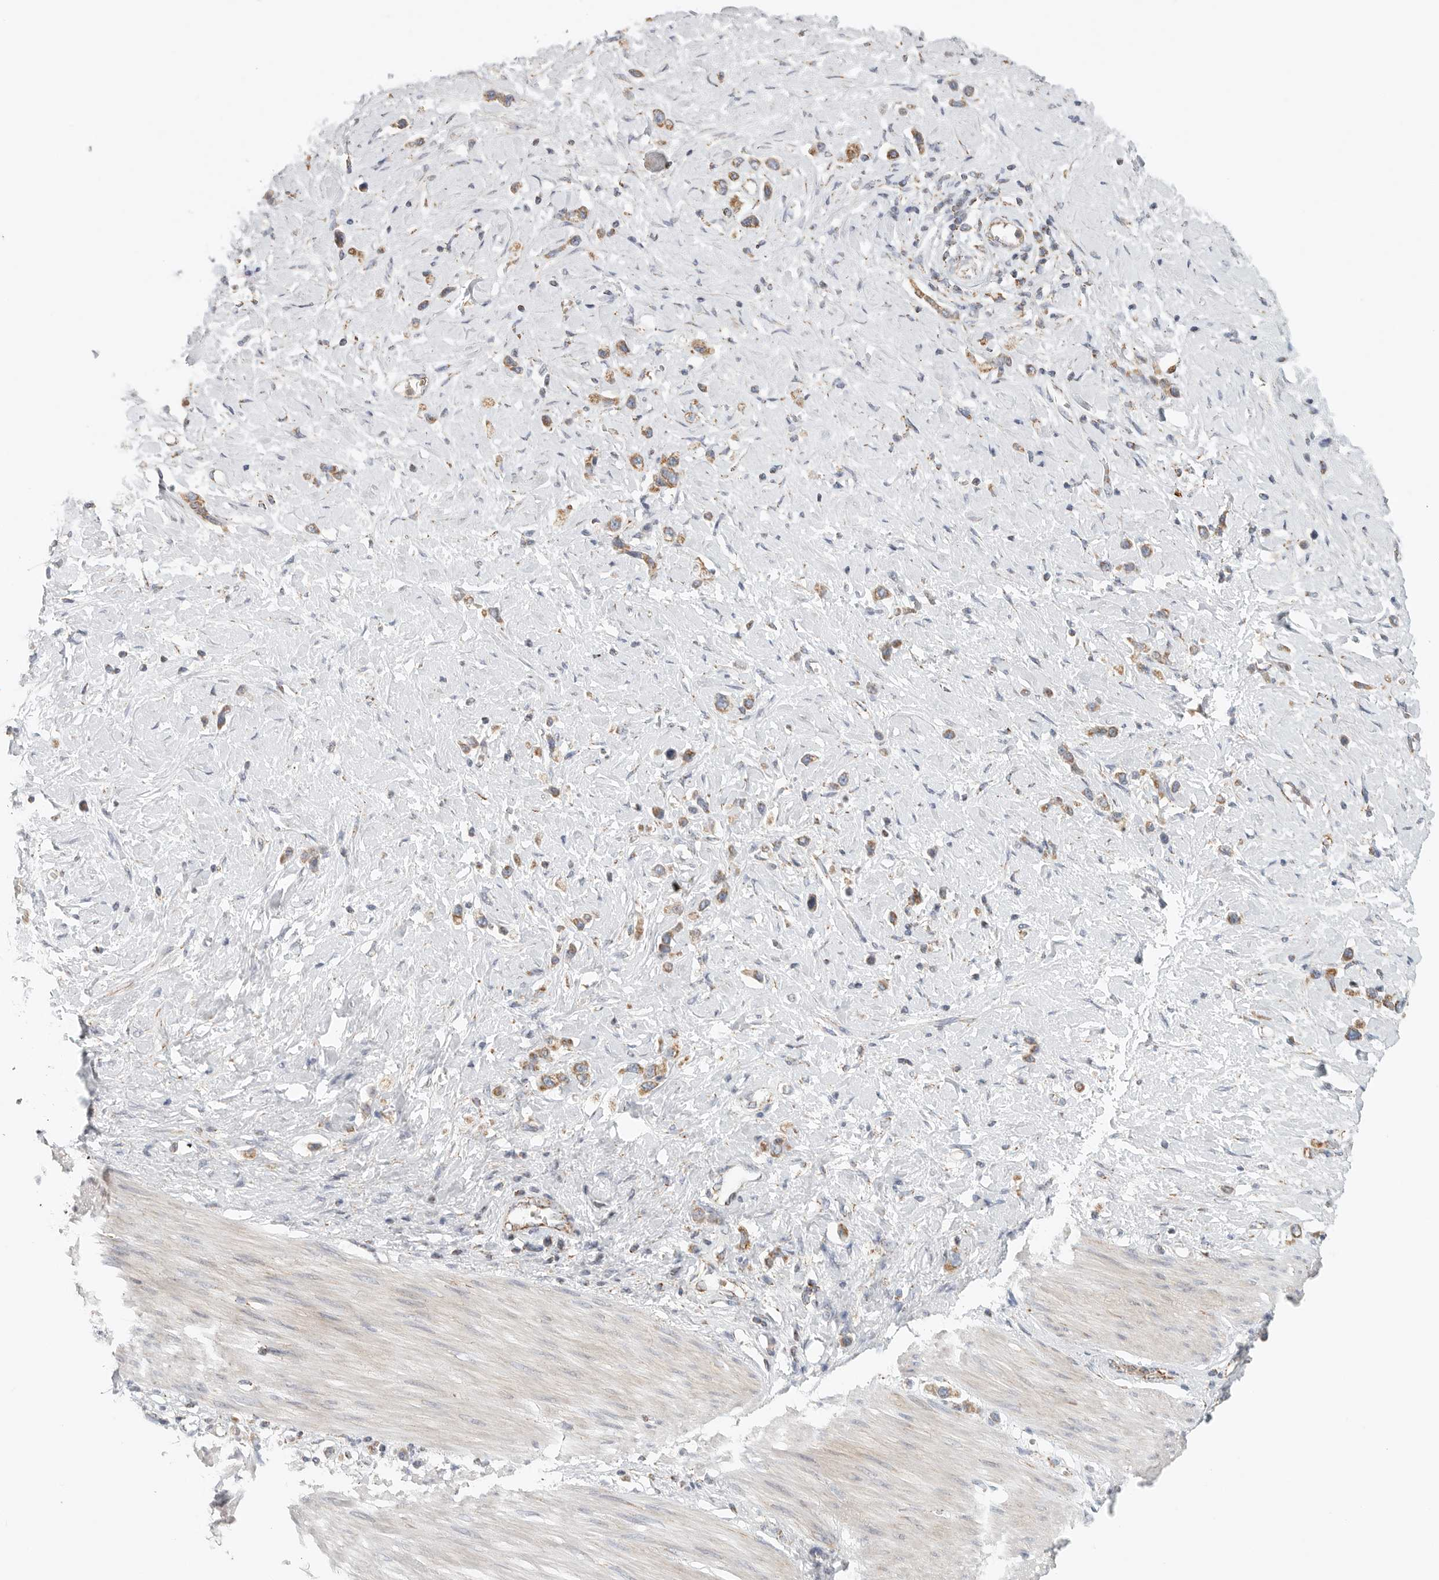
{"staining": {"intensity": "moderate", "quantity": ">75%", "location": "cytoplasmic/membranous"}, "tissue": "stomach cancer", "cell_type": "Tumor cells", "image_type": "cancer", "snomed": [{"axis": "morphology", "description": "Adenocarcinoma, NOS"}, {"axis": "topography", "description": "Stomach"}], "caption": "There is medium levels of moderate cytoplasmic/membranous positivity in tumor cells of adenocarcinoma (stomach), as demonstrated by immunohistochemical staining (brown color).", "gene": "SLC25A26", "patient": {"sex": "female", "age": 65}}